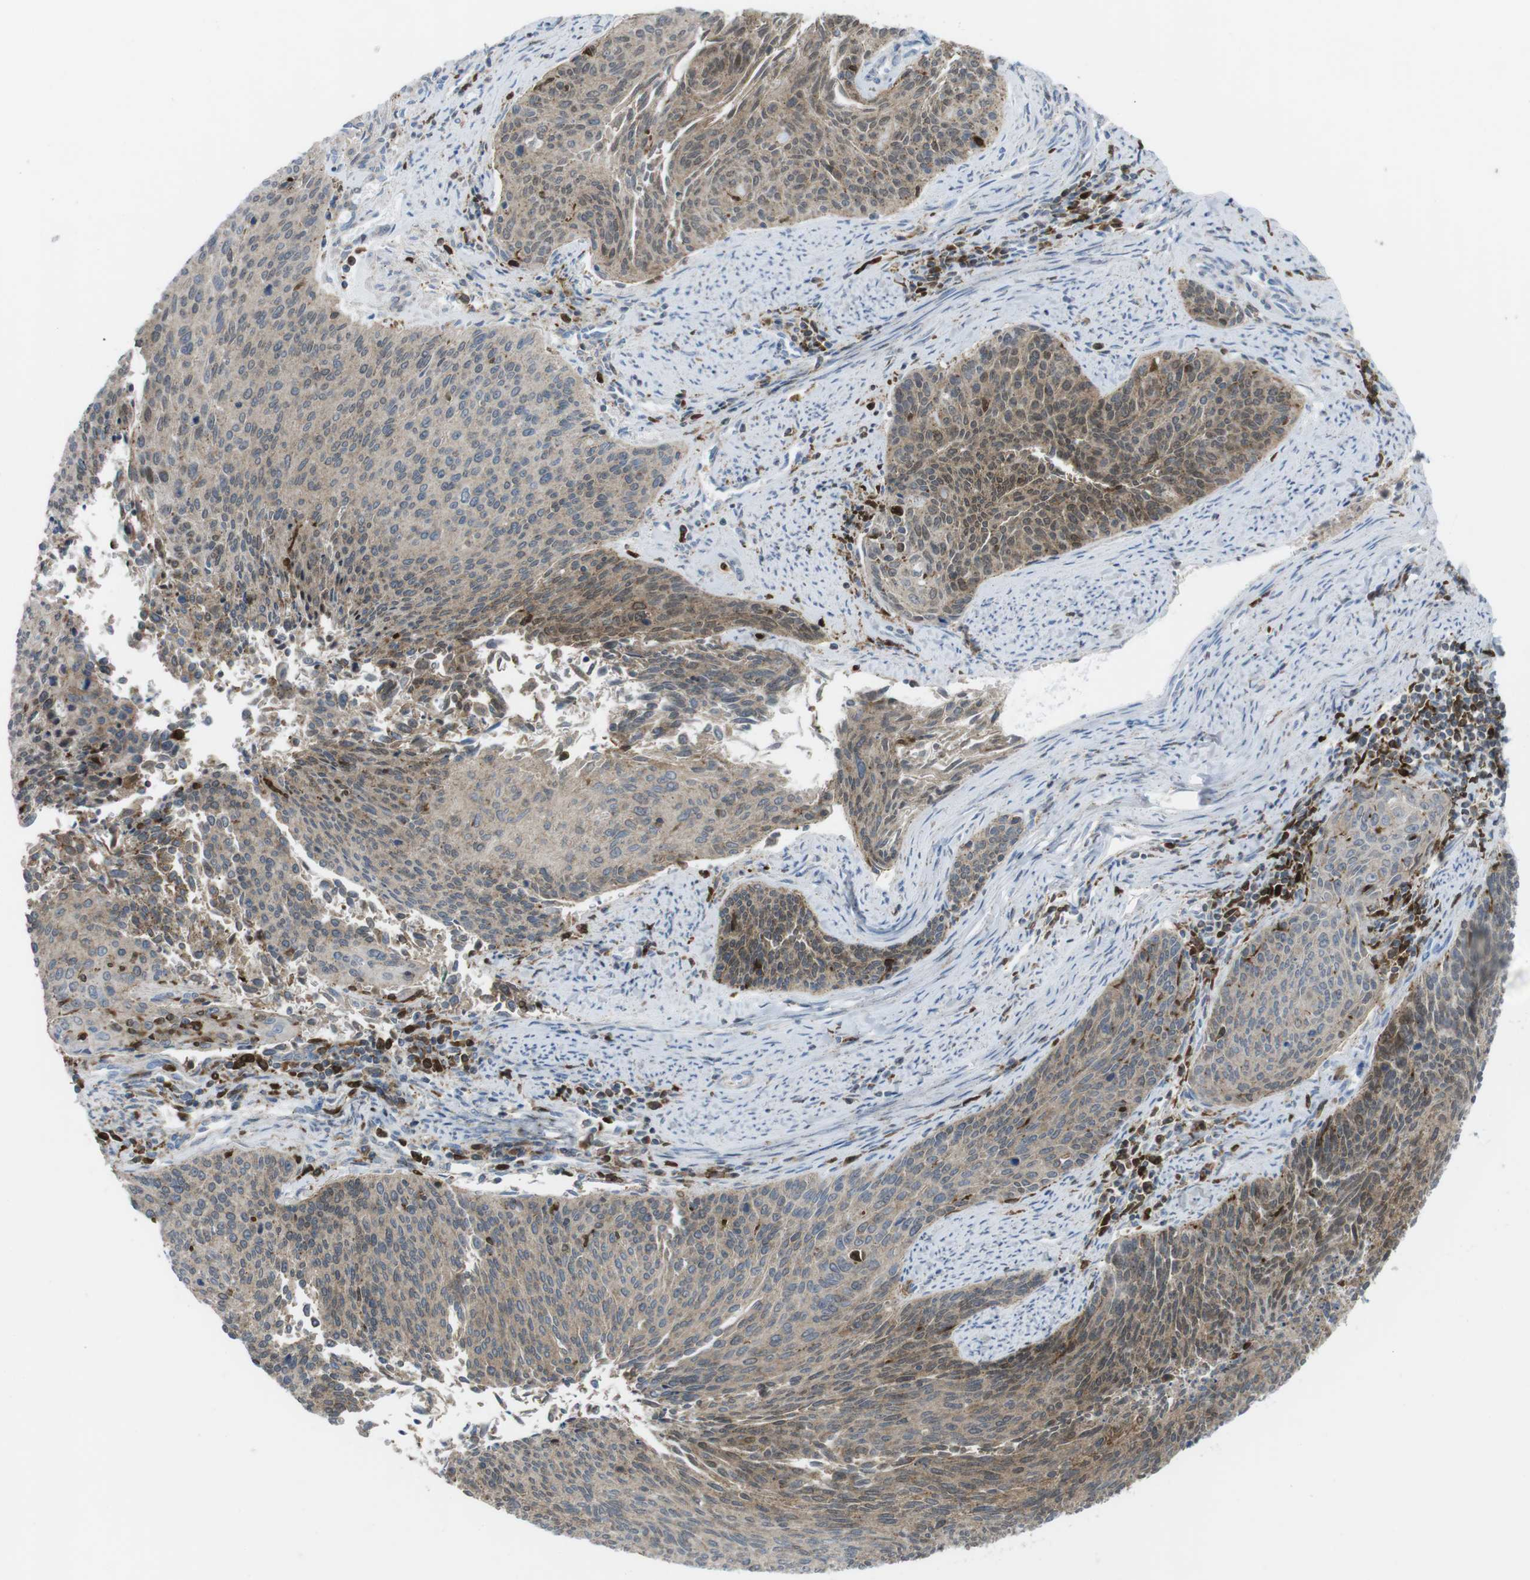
{"staining": {"intensity": "moderate", "quantity": ">75%", "location": "cytoplasmic/membranous"}, "tissue": "cervical cancer", "cell_type": "Tumor cells", "image_type": "cancer", "snomed": [{"axis": "morphology", "description": "Squamous cell carcinoma, NOS"}, {"axis": "topography", "description": "Cervix"}], "caption": "About >75% of tumor cells in human cervical squamous cell carcinoma demonstrate moderate cytoplasmic/membranous protein staining as visualized by brown immunohistochemical staining.", "gene": "PRKCD", "patient": {"sex": "female", "age": 55}}